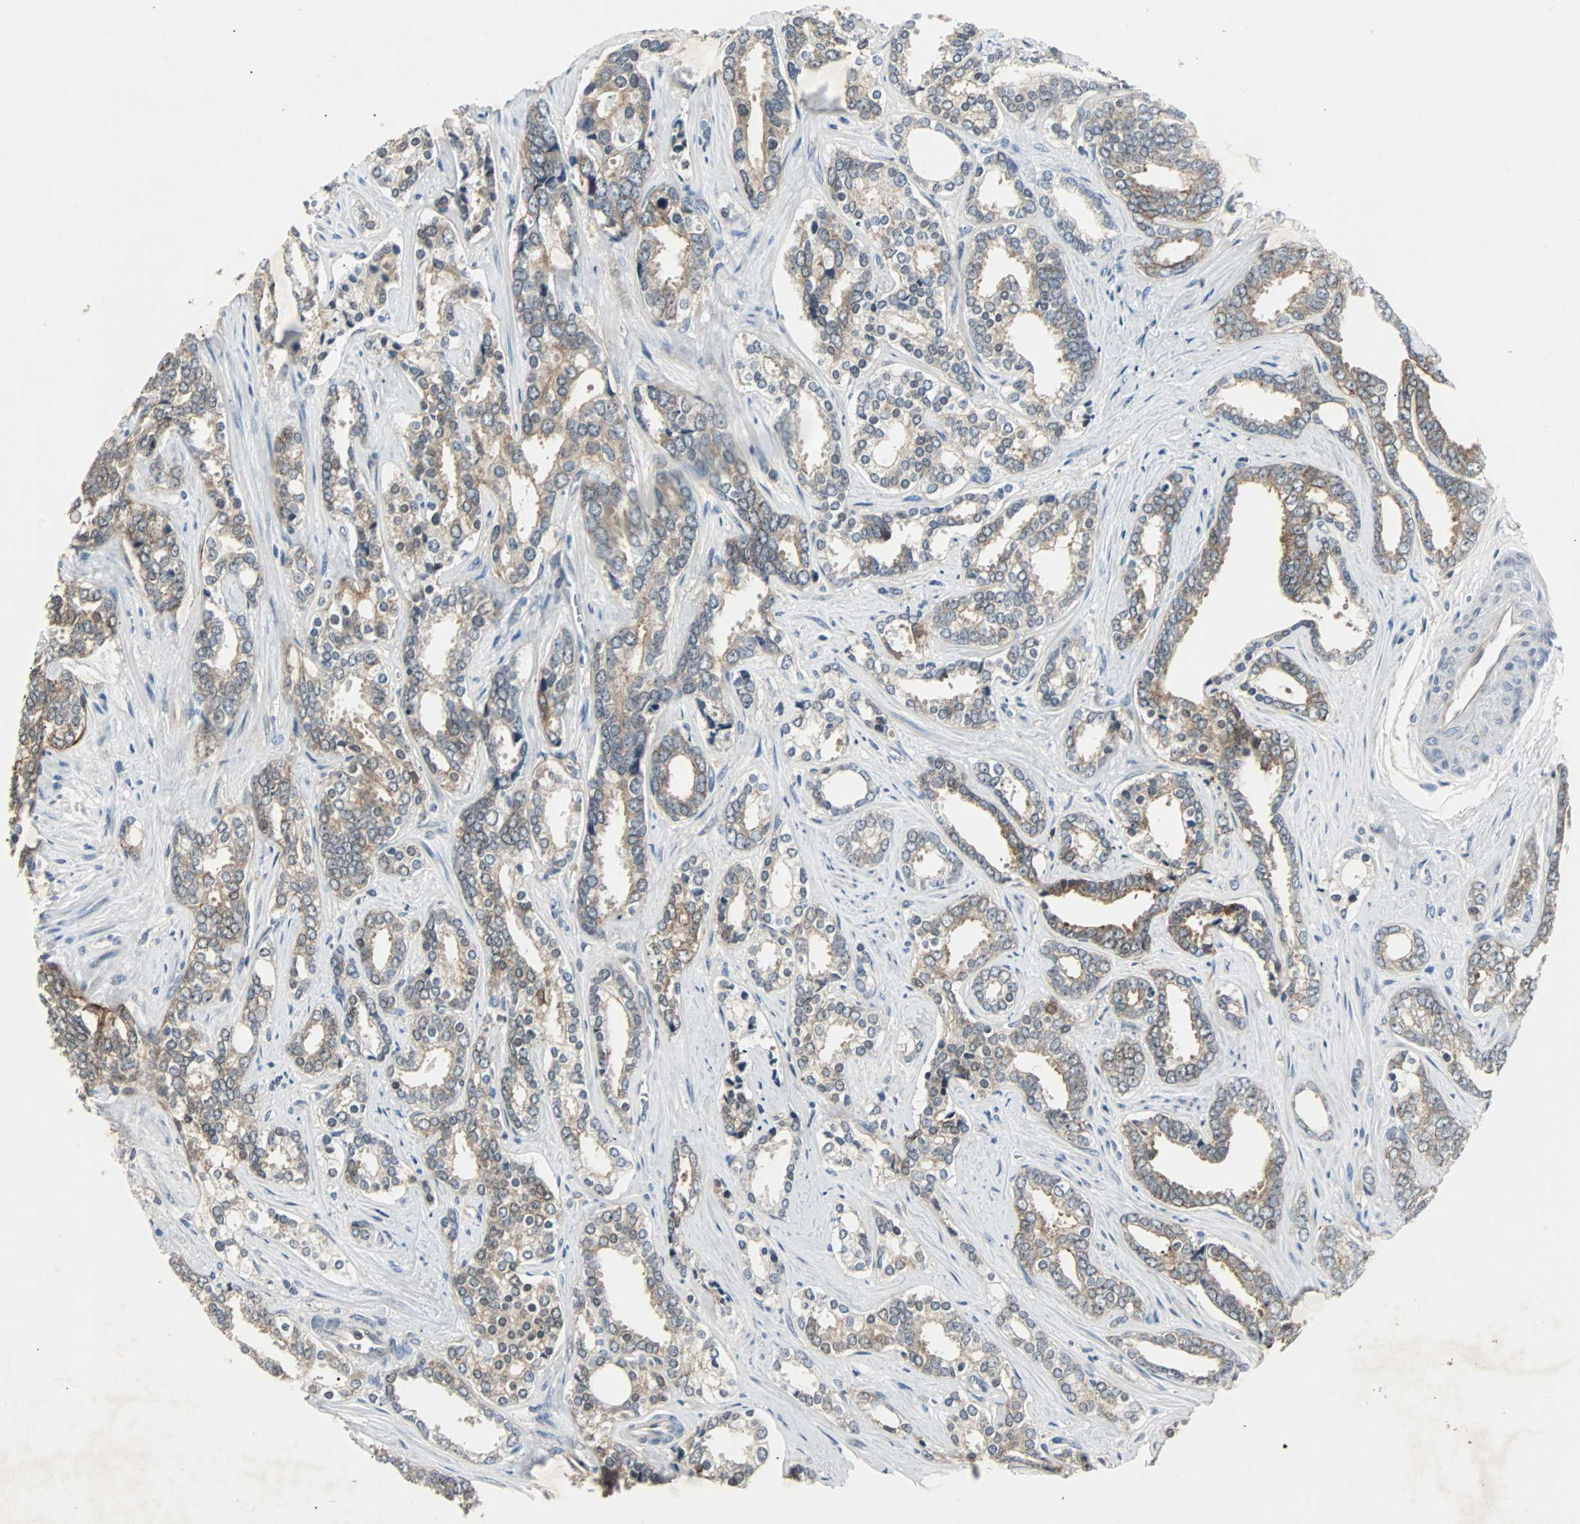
{"staining": {"intensity": "weak", "quantity": ">75%", "location": "cytoplasmic/membranous"}, "tissue": "prostate cancer", "cell_type": "Tumor cells", "image_type": "cancer", "snomed": [{"axis": "morphology", "description": "Adenocarcinoma, High grade"}, {"axis": "topography", "description": "Prostate"}], "caption": "This micrograph reveals IHC staining of adenocarcinoma (high-grade) (prostate), with low weak cytoplasmic/membranous expression in approximately >75% of tumor cells.", "gene": "CMC2", "patient": {"sex": "male", "age": 67}}